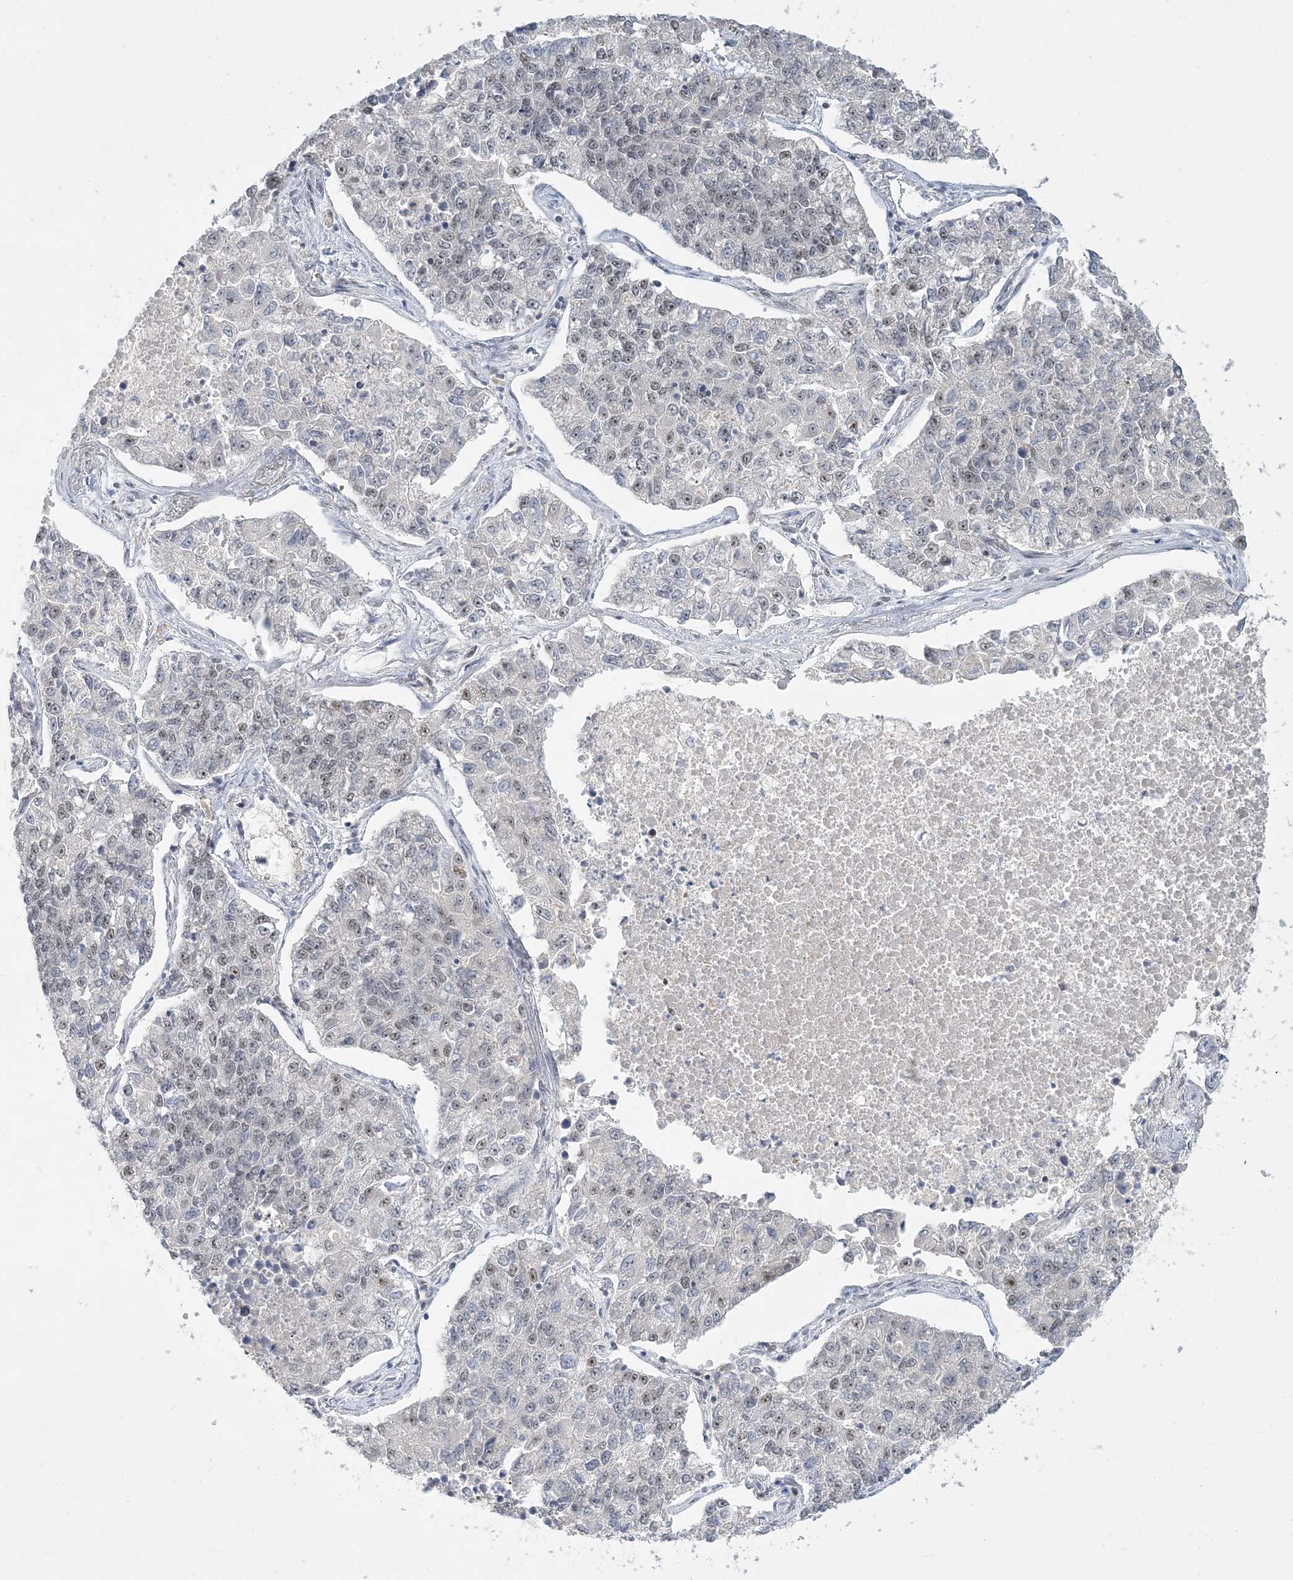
{"staining": {"intensity": "weak", "quantity": "<25%", "location": "nuclear"}, "tissue": "lung cancer", "cell_type": "Tumor cells", "image_type": "cancer", "snomed": [{"axis": "morphology", "description": "Adenocarcinoma, NOS"}, {"axis": "topography", "description": "Lung"}], "caption": "A micrograph of lung cancer stained for a protein reveals no brown staining in tumor cells.", "gene": "PLRG1", "patient": {"sex": "male", "age": 49}}